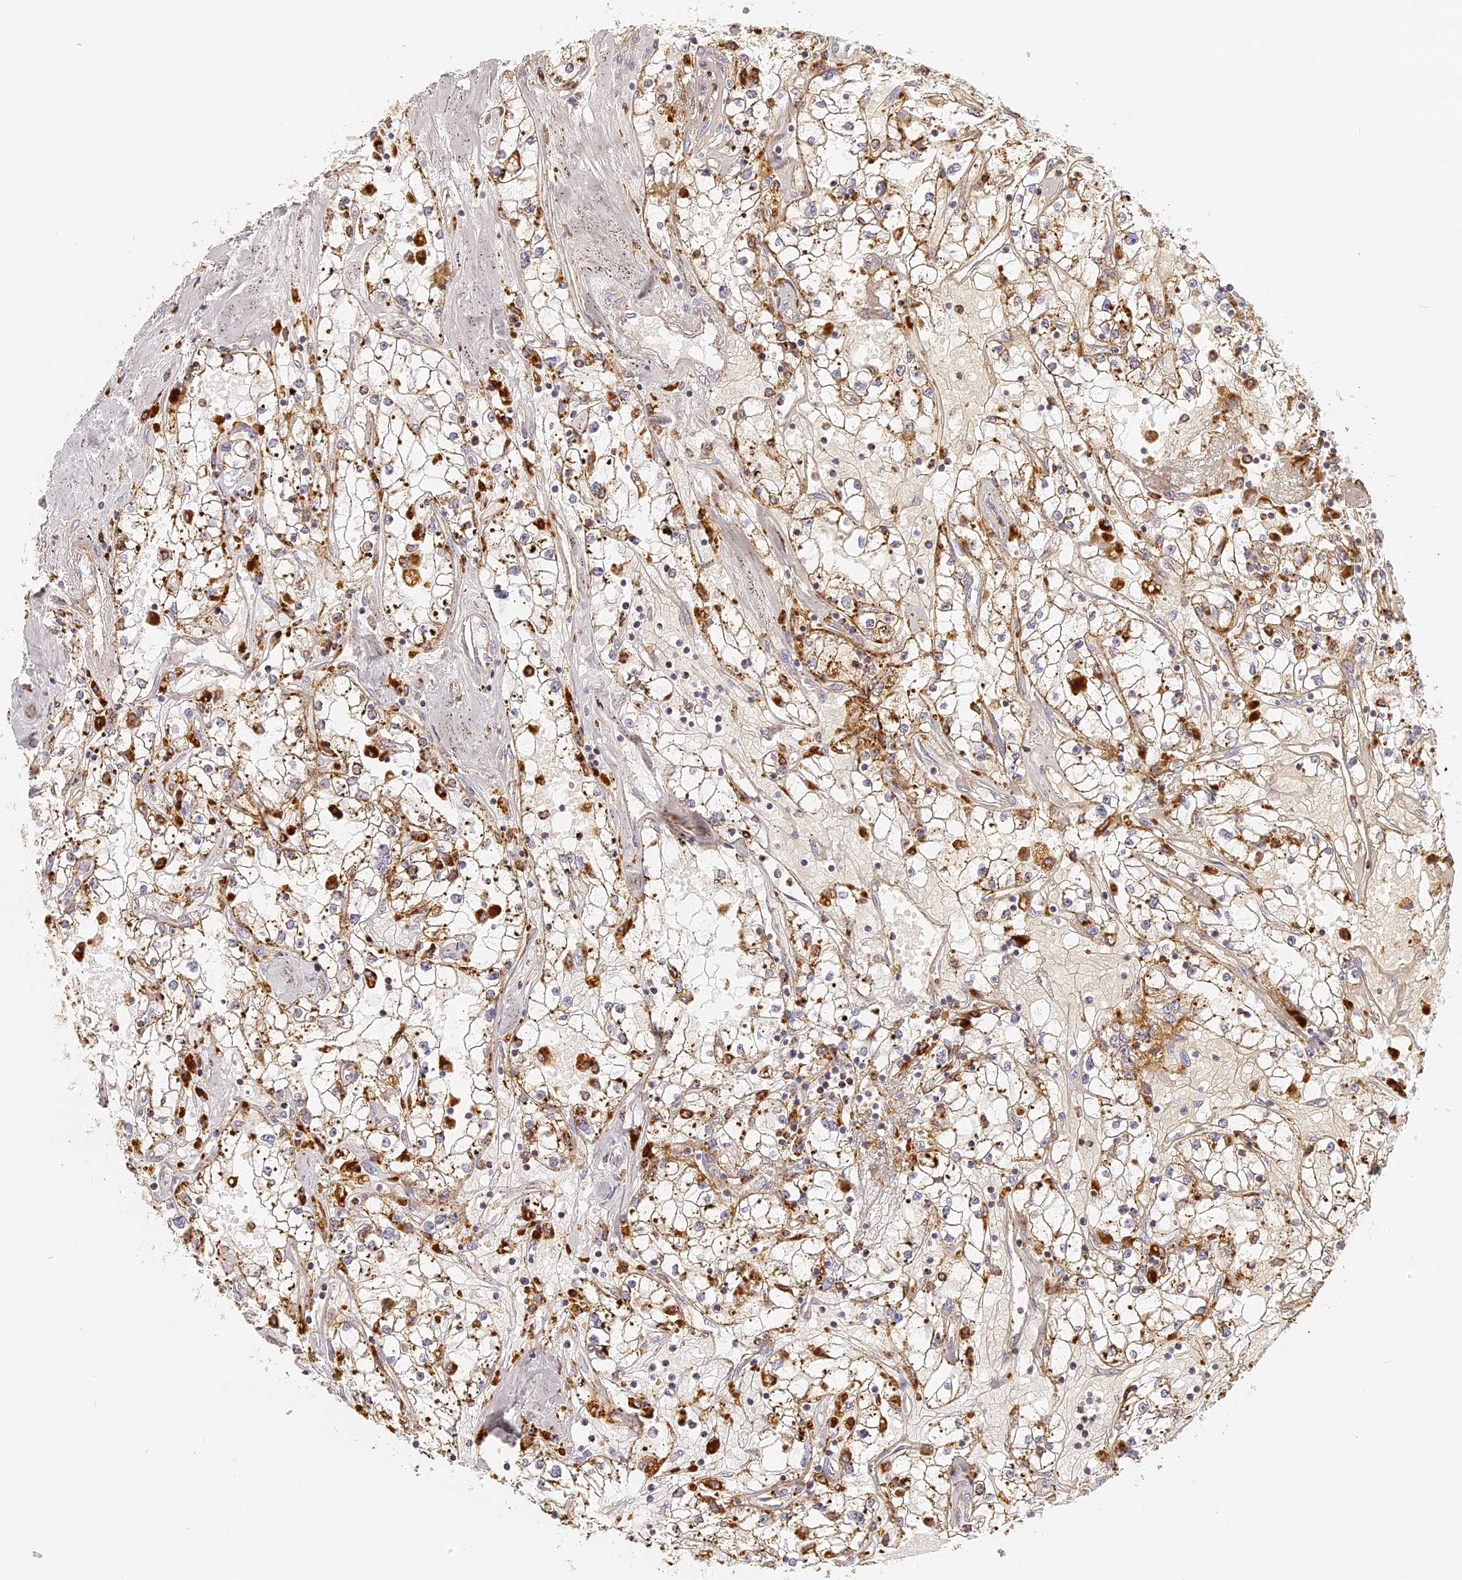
{"staining": {"intensity": "weak", "quantity": ">75%", "location": "cytoplasmic/membranous"}, "tissue": "renal cancer", "cell_type": "Tumor cells", "image_type": "cancer", "snomed": [{"axis": "morphology", "description": "Adenocarcinoma, NOS"}, {"axis": "topography", "description": "Kidney"}], "caption": "This histopathology image shows adenocarcinoma (renal) stained with IHC to label a protein in brown. The cytoplasmic/membranous of tumor cells show weak positivity for the protein. Nuclei are counter-stained blue.", "gene": "LAMP2", "patient": {"sex": "male", "age": 56}}